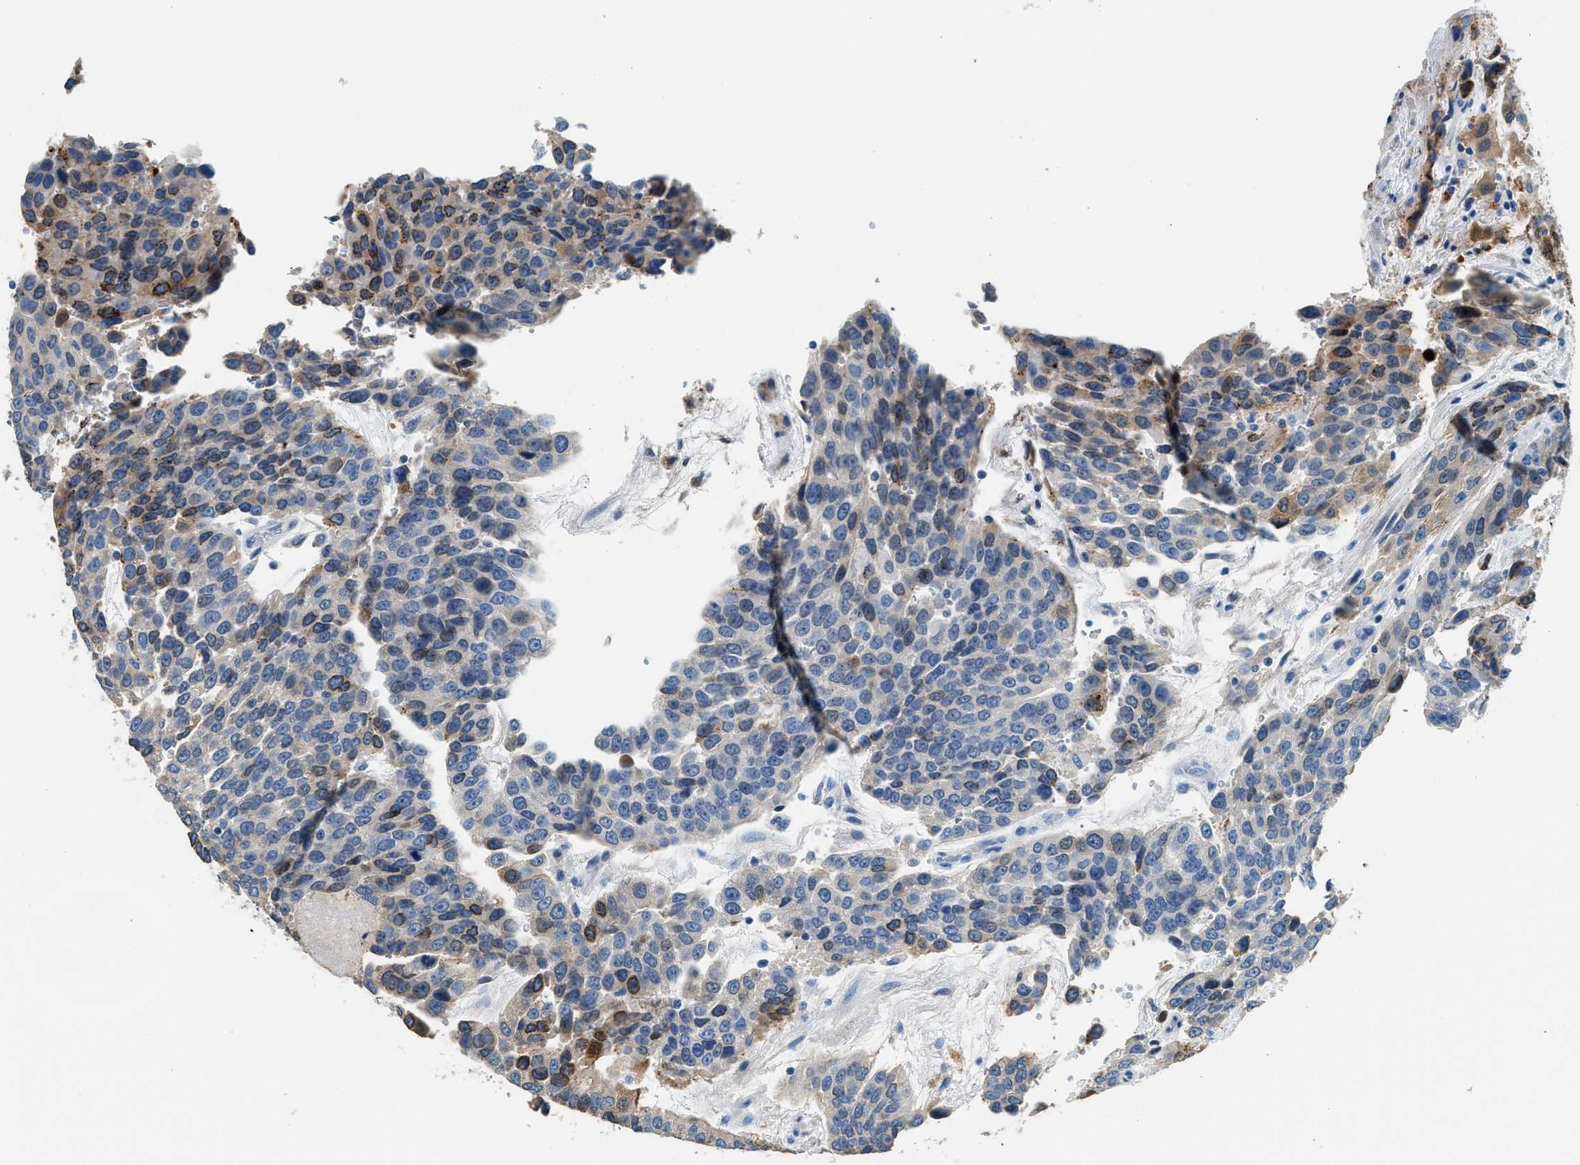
{"staining": {"intensity": "moderate", "quantity": "<25%", "location": "cytoplasmic/membranous,nuclear"}, "tissue": "urothelial cancer", "cell_type": "Tumor cells", "image_type": "cancer", "snomed": [{"axis": "morphology", "description": "Urothelial carcinoma, High grade"}, {"axis": "topography", "description": "Urinary bladder"}], "caption": "Immunohistochemistry micrograph of neoplastic tissue: human urothelial carcinoma (high-grade) stained using IHC displays low levels of moderate protein expression localized specifically in the cytoplasmic/membranous and nuclear of tumor cells, appearing as a cytoplasmic/membranous and nuclear brown color.", "gene": "ANXA3", "patient": {"sex": "female", "age": 80}}